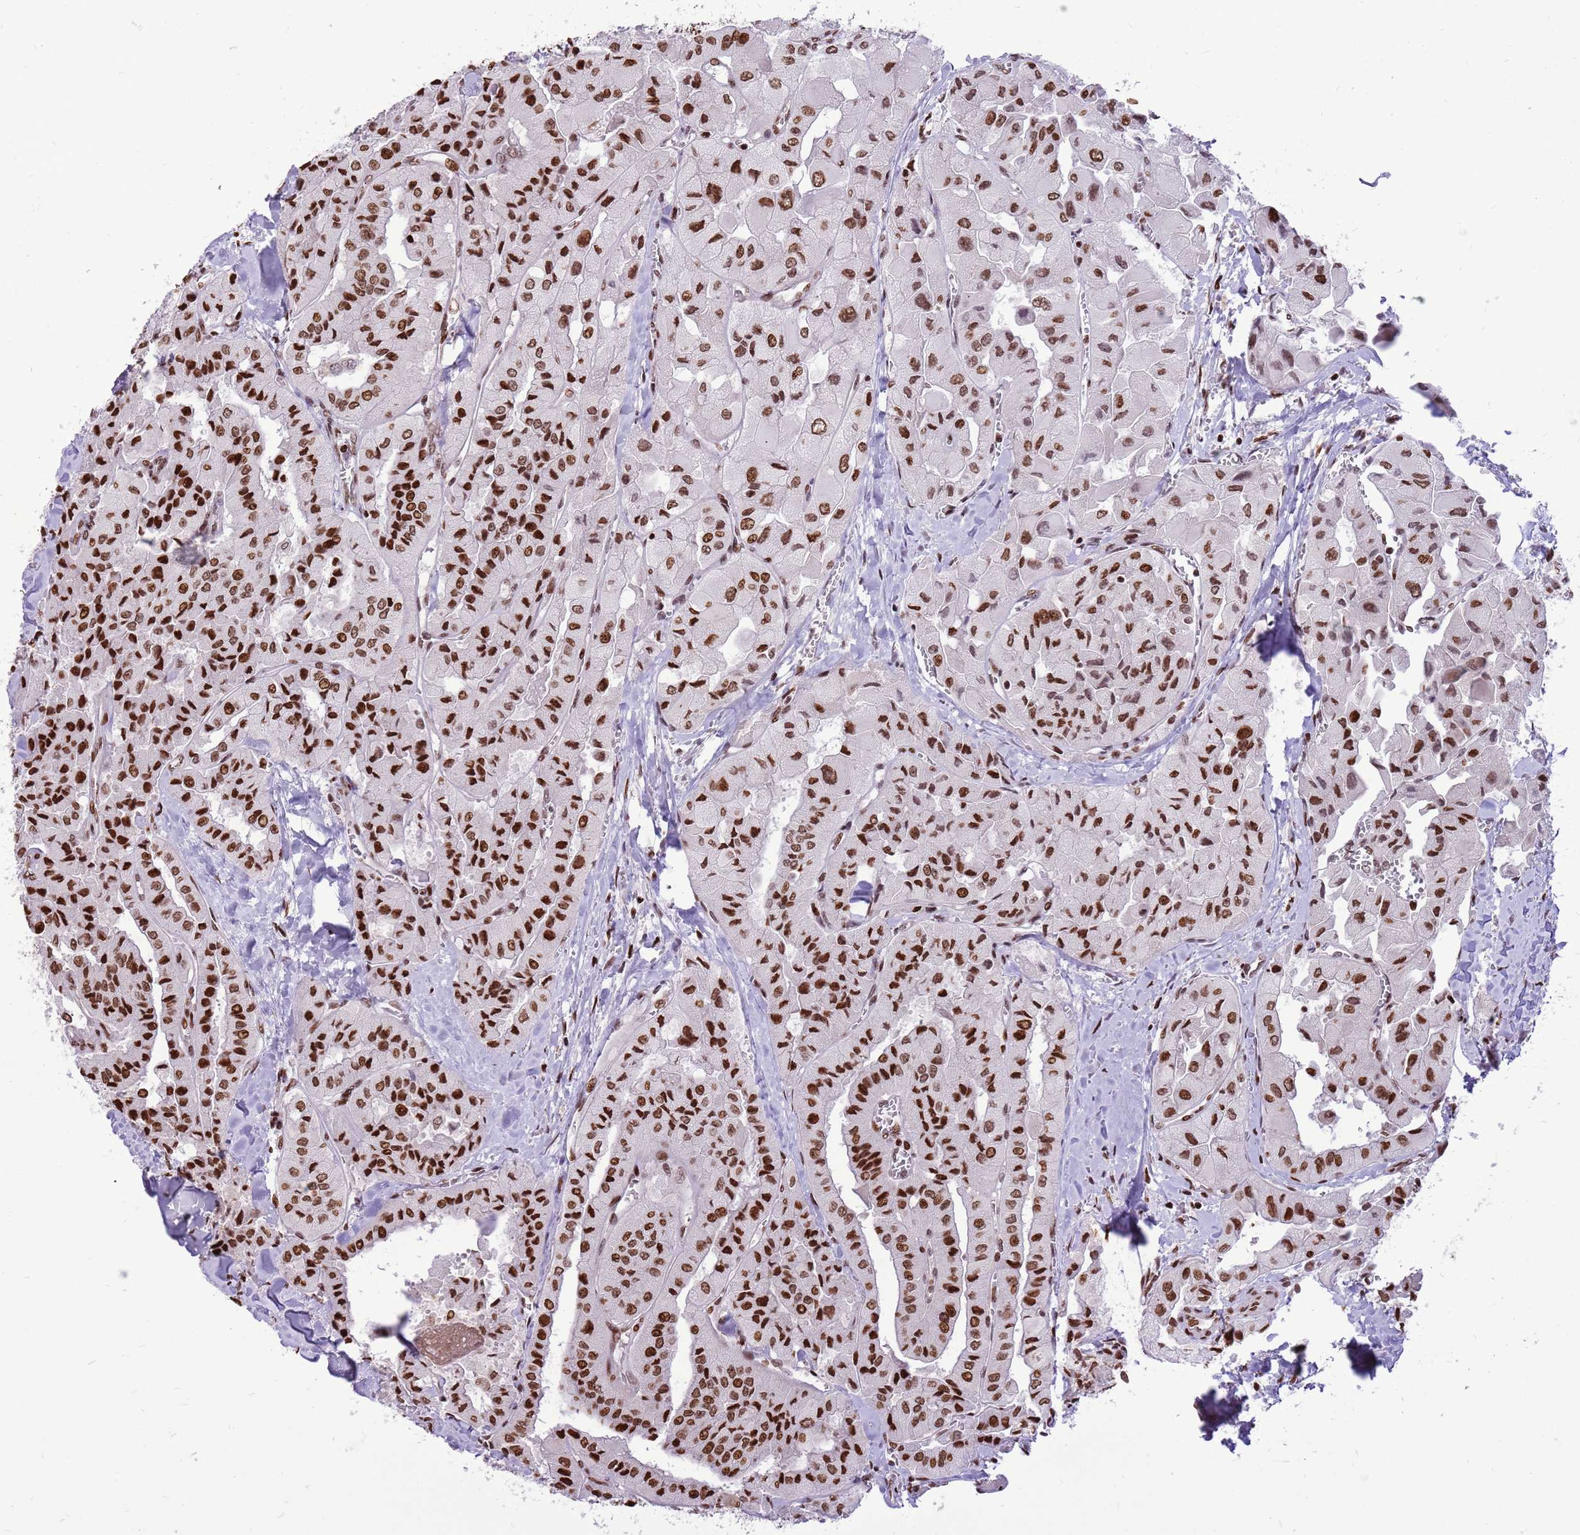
{"staining": {"intensity": "strong", "quantity": ">75%", "location": "nuclear"}, "tissue": "thyroid cancer", "cell_type": "Tumor cells", "image_type": "cancer", "snomed": [{"axis": "morphology", "description": "Normal tissue, NOS"}, {"axis": "morphology", "description": "Papillary adenocarcinoma, NOS"}, {"axis": "topography", "description": "Thyroid gland"}], "caption": "Immunohistochemical staining of human thyroid cancer (papillary adenocarcinoma) exhibits high levels of strong nuclear expression in approximately >75% of tumor cells.", "gene": "WASHC4", "patient": {"sex": "female", "age": 59}}